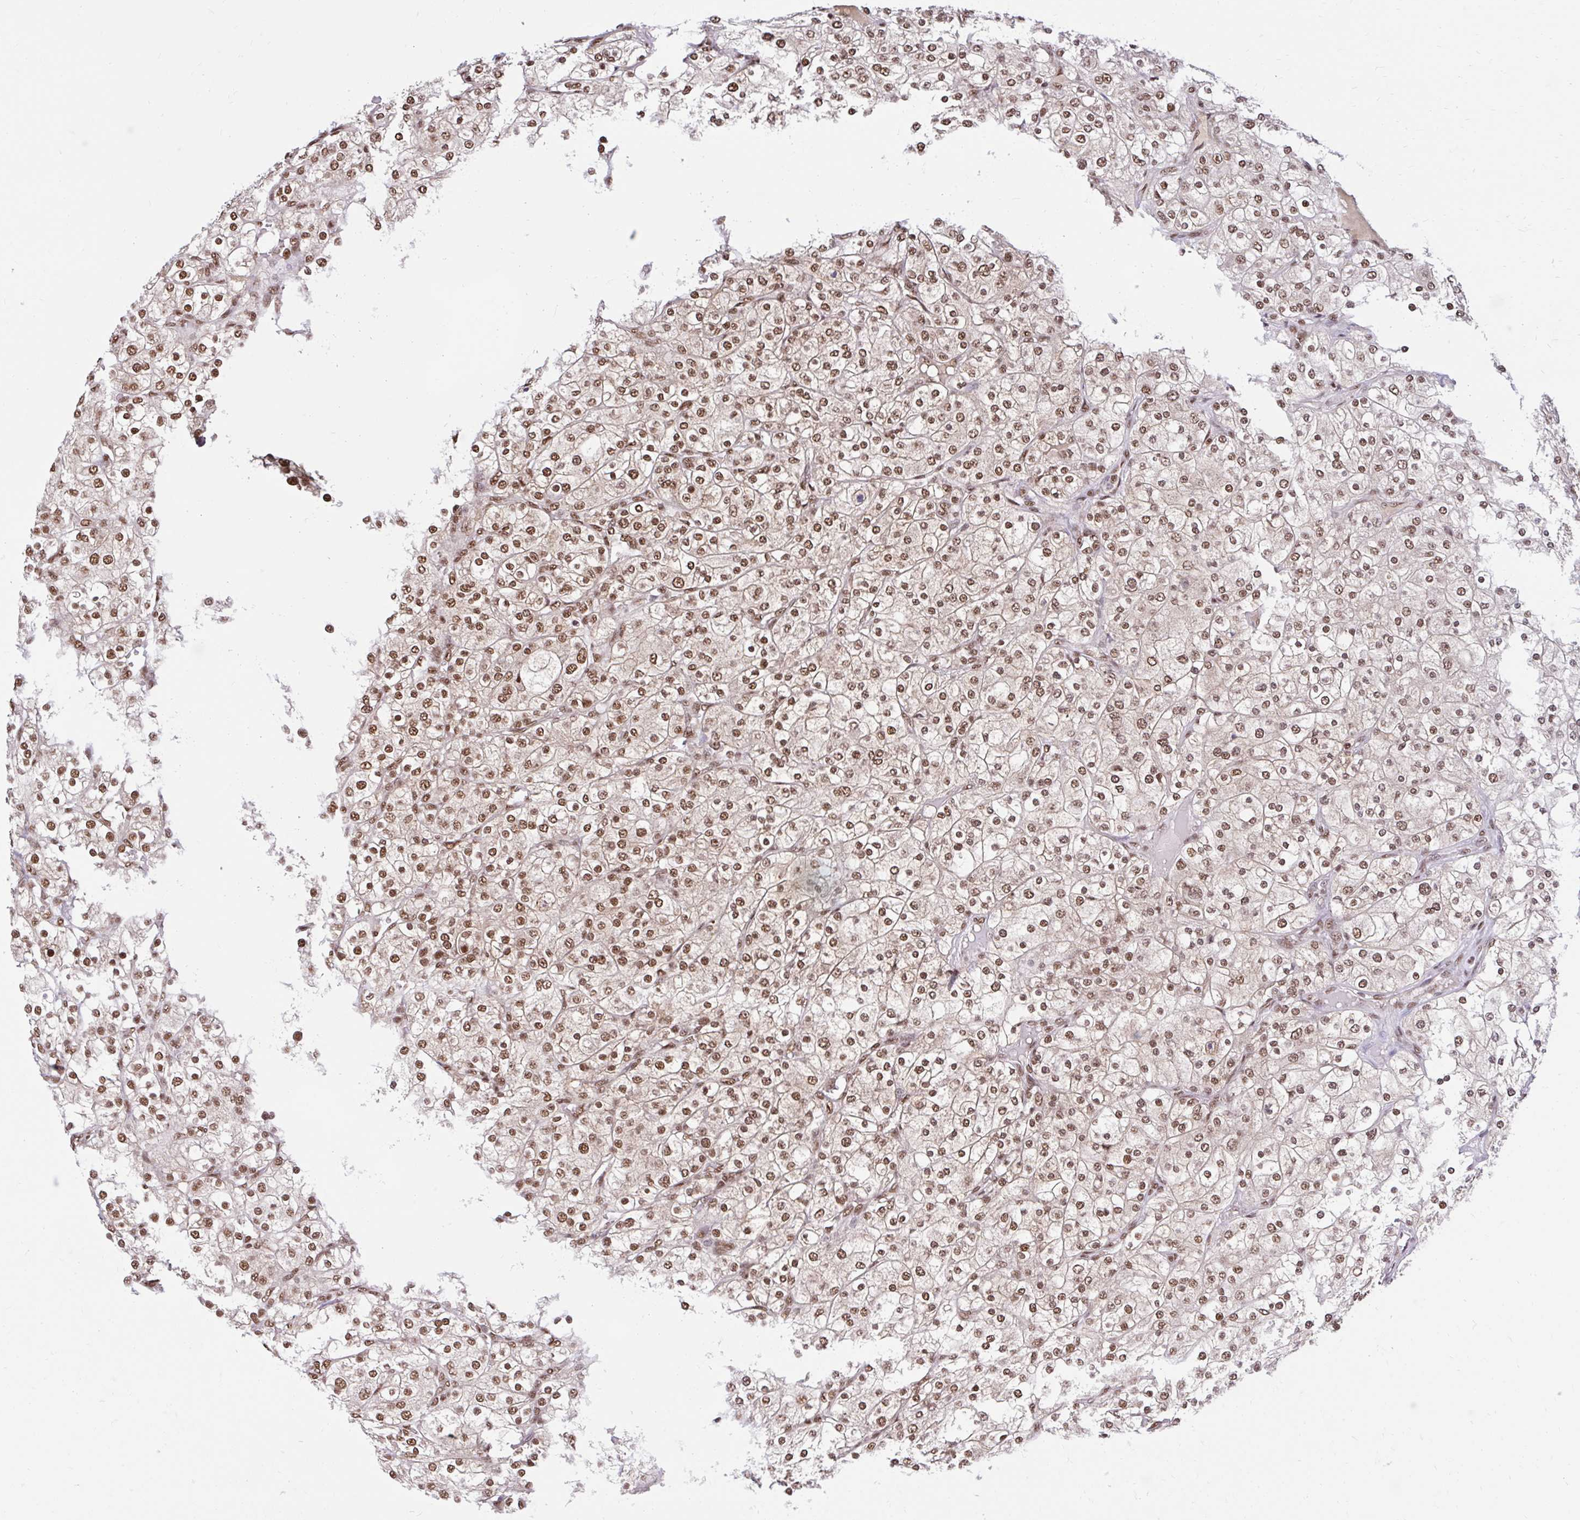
{"staining": {"intensity": "moderate", "quantity": ">75%", "location": "nuclear"}, "tissue": "renal cancer", "cell_type": "Tumor cells", "image_type": "cancer", "snomed": [{"axis": "morphology", "description": "Adenocarcinoma, NOS"}, {"axis": "topography", "description": "Kidney"}], "caption": "This image exhibits immunohistochemistry (IHC) staining of renal adenocarcinoma, with medium moderate nuclear positivity in about >75% of tumor cells.", "gene": "ABCA9", "patient": {"sex": "male", "age": 80}}